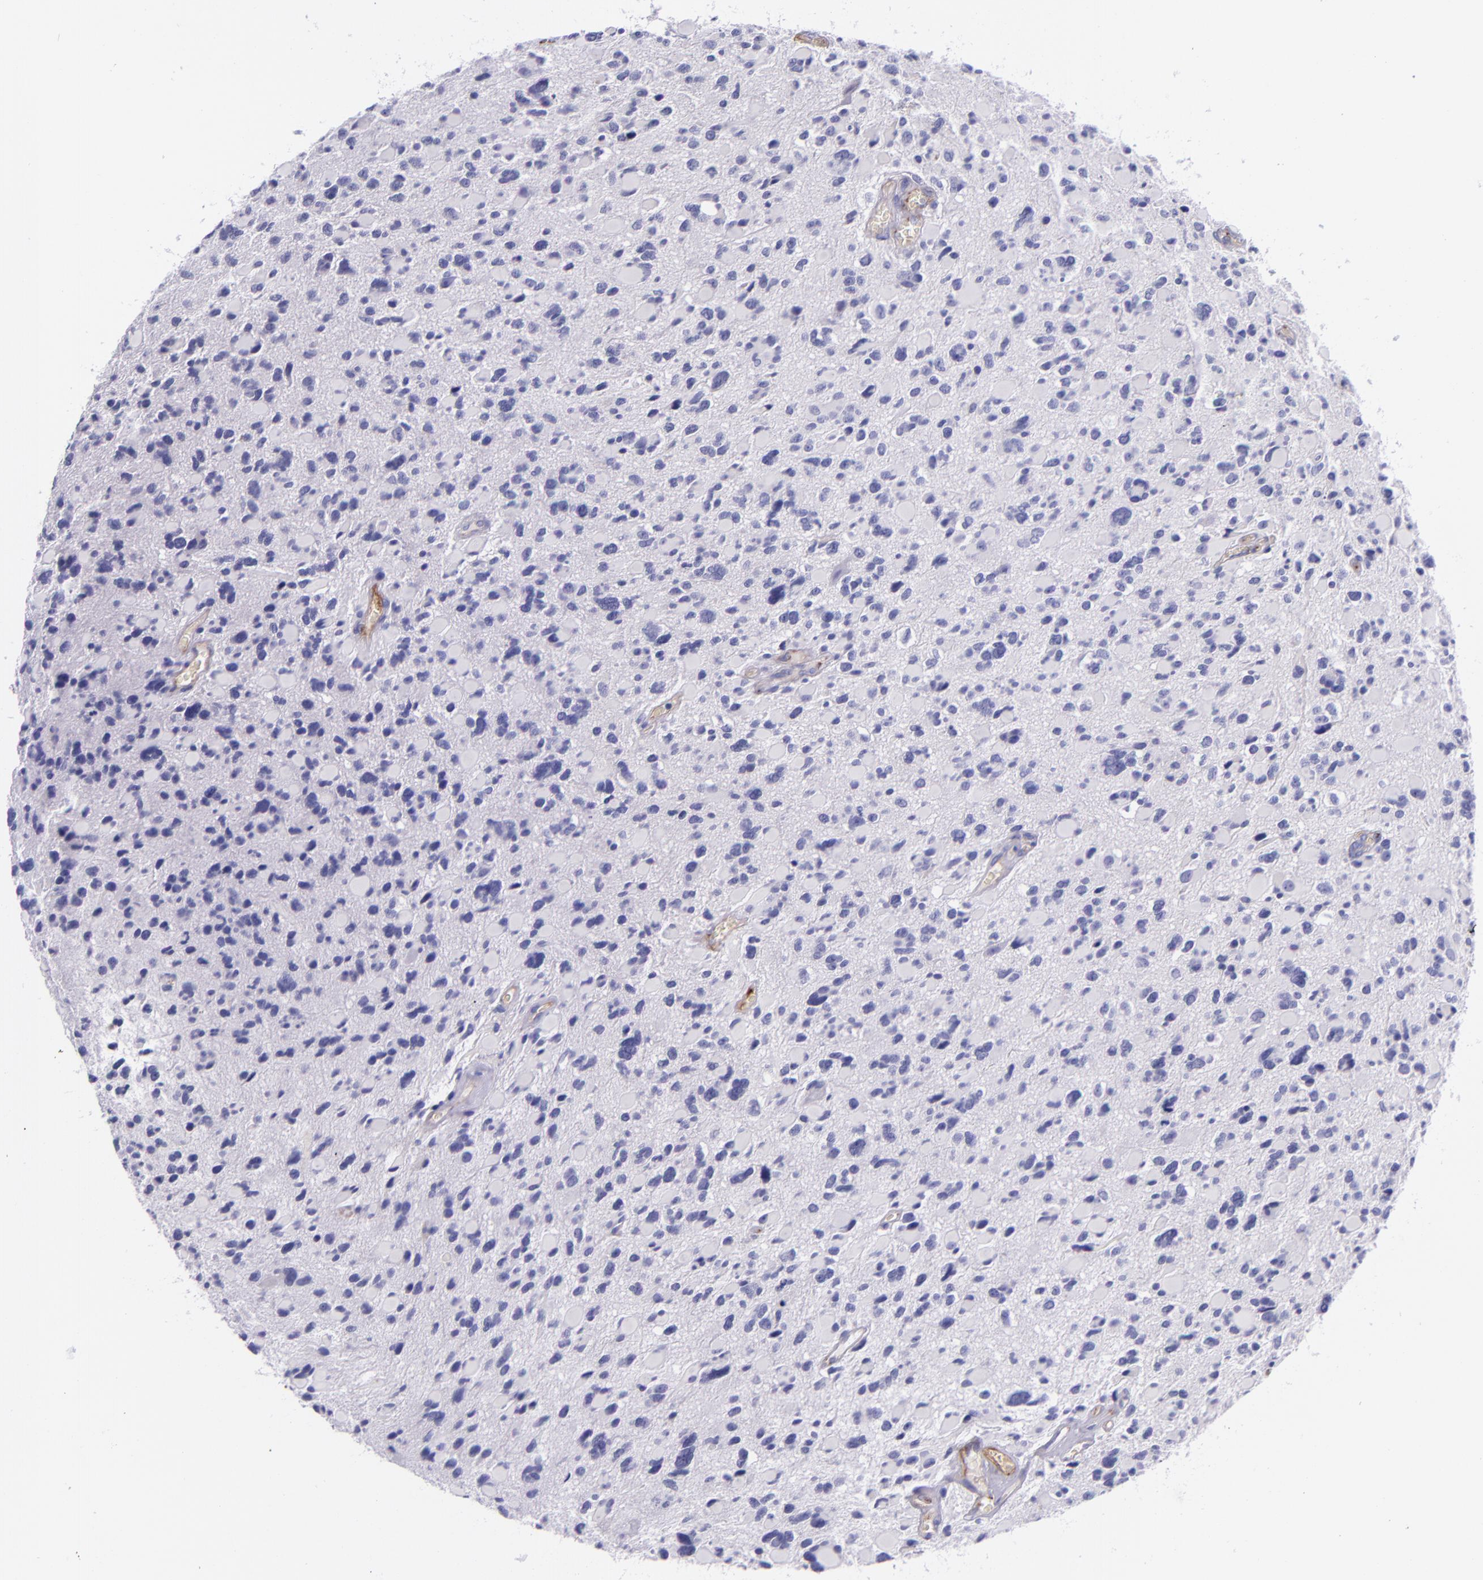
{"staining": {"intensity": "negative", "quantity": "none", "location": "none"}, "tissue": "glioma", "cell_type": "Tumor cells", "image_type": "cancer", "snomed": [{"axis": "morphology", "description": "Glioma, malignant, High grade"}, {"axis": "topography", "description": "Brain"}], "caption": "This is an IHC photomicrograph of malignant glioma (high-grade). There is no positivity in tumor cells.", "gene": "NOS3", "patient": {"sex": "female", "age": 37}}